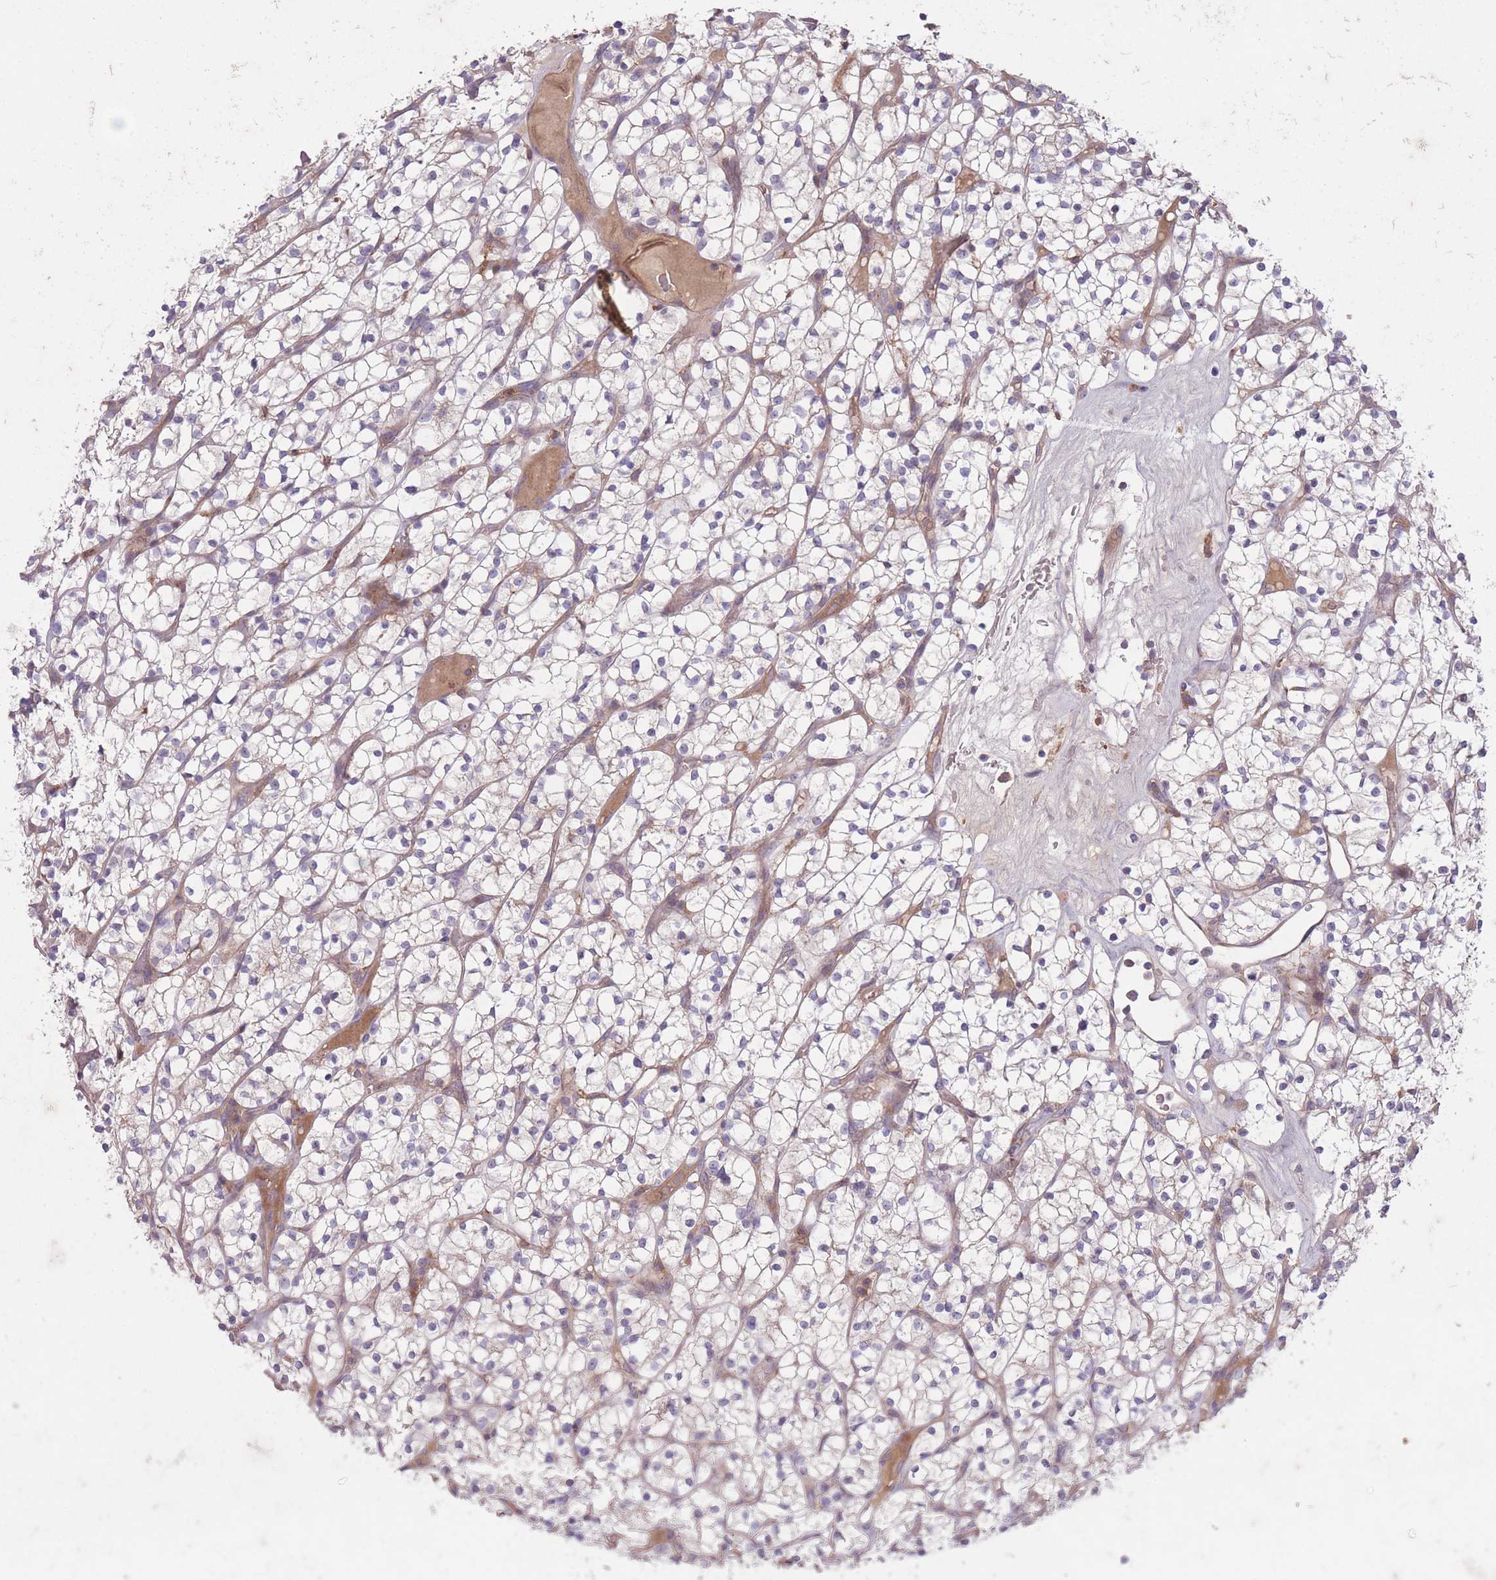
{"staining": {"intensity": "negative", "quantity": "none", "location": "none"}, "tissue": "renal cancer", "cell_type": "Tumor cells", "image_type": "cancer", "snomed": [{"axis": "morphology", "description": "Adenocarcinoma, NOS"}, {"axis": "topography", "description": "Kidney"}], "caption": "Immunohistochemistry micrograph of human renal cancer (adenocarcinoma) stained for a protein (brown), which exhibits no staining in tumor cells. Brightfield microscopy of immunohistochemistry (IHC) stained with DAB (3,3'-diaminobenzidine) (brown) and hematoxylin (blue), captured at high magnification.", "gene": "OR2V2", "patient": {"sex": "female", "age": 64}}